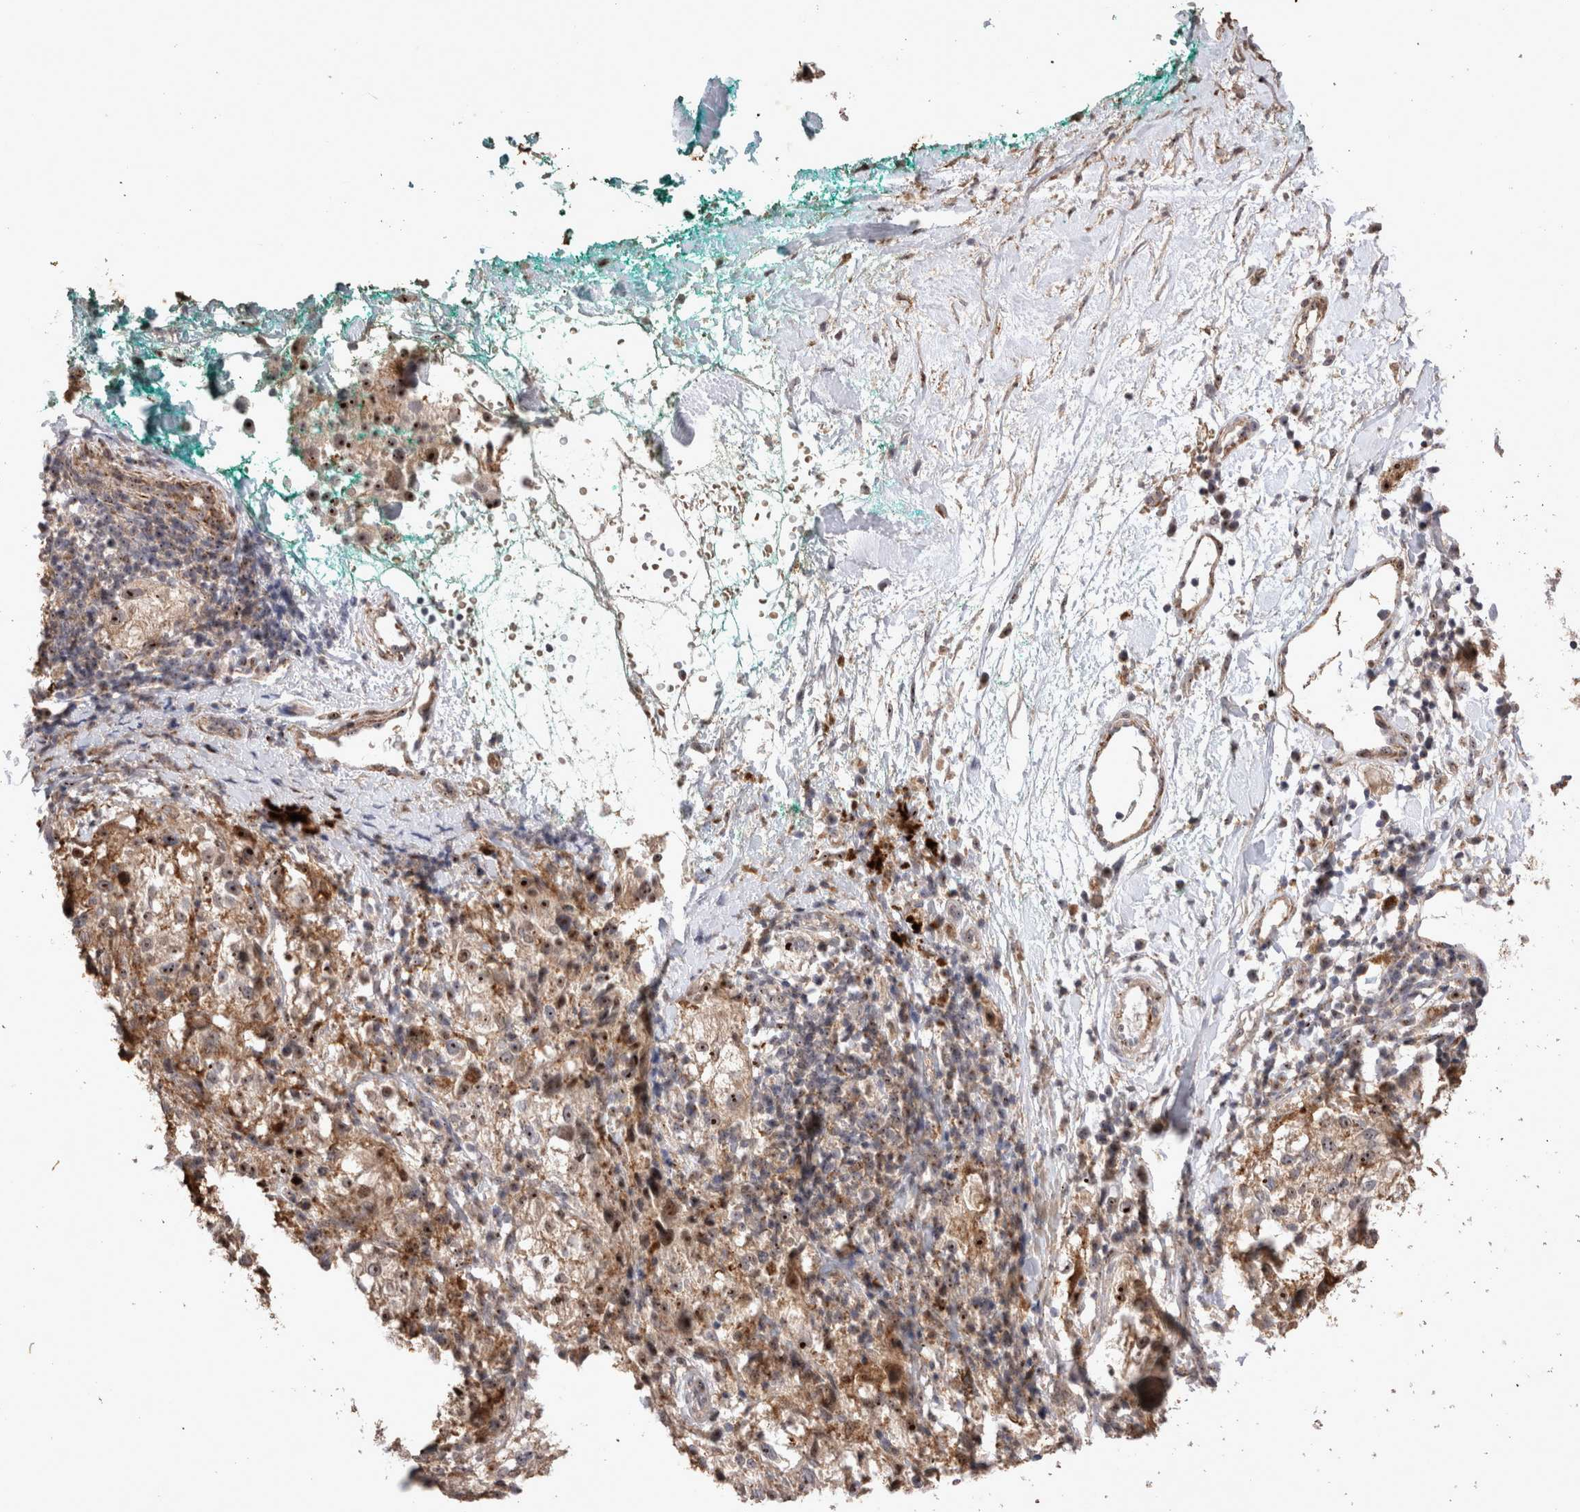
{"staining": {"intensity": "moderate", "quantity": ">75%", "location": "cytoplasmic/membranous,nuclear"}, "tissue": "melanoma", "cell_type": "Tumor cells", "image_type": "cancer", "snomed": [{"axis": "morphology", "description": "Necrosis, NOS"}, {"axis": "morphology", "description": "Malignant melanoma, NOS"}, {"axis": "topography", "description": "Skin"}], "caption": "Moderate cytoplasmic/membranous and nuclear expression is seen in about >75% of tumor cells in melanoma.", "gene": "STK11", "patient": {"sex": "female", "age": 87}}